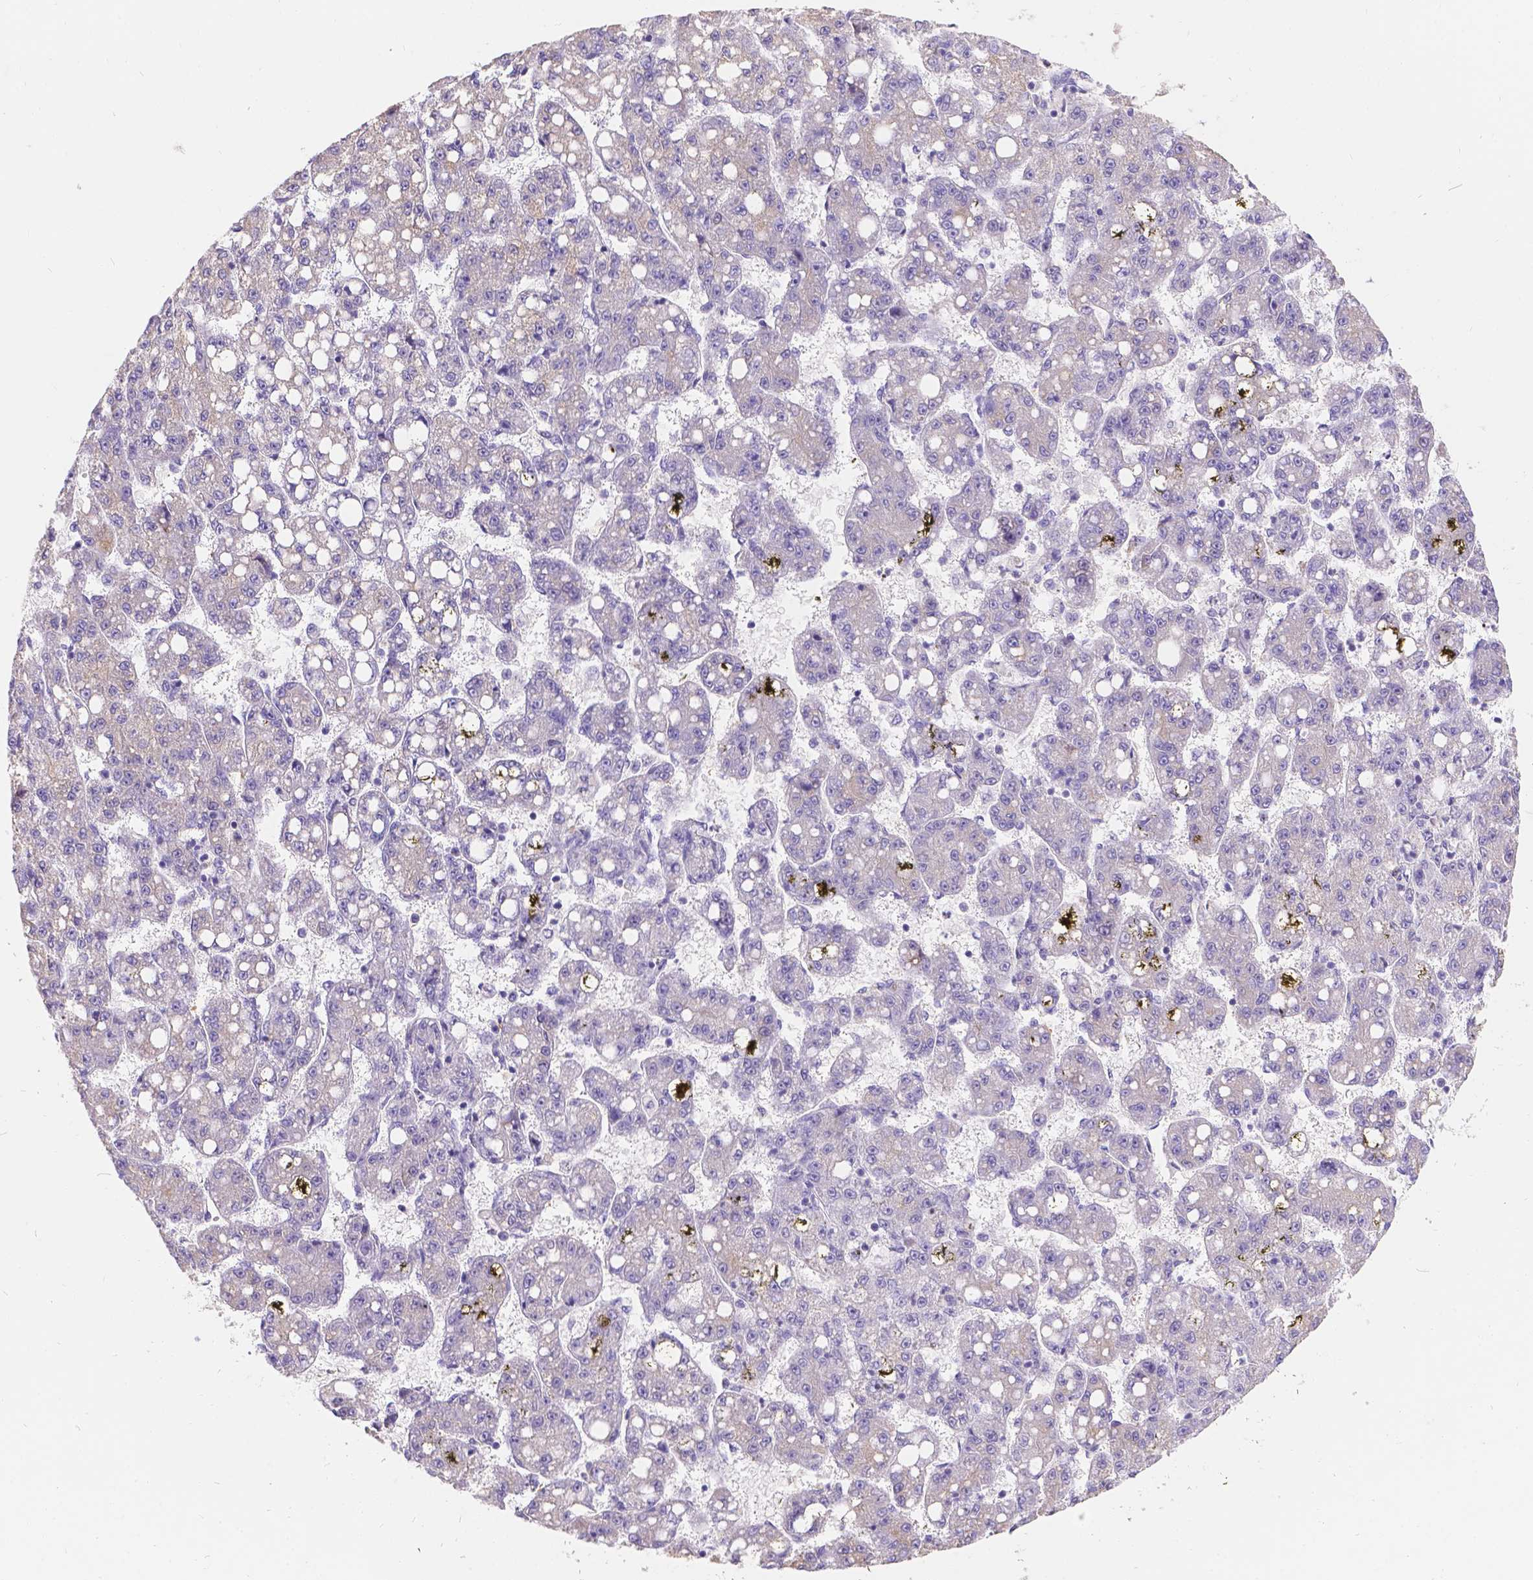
{"staining": {"intensity": "negative", "quantity": "none", "location": "none"}, "tissue": "liver cancer", "cell_type": "Tumor cells", "image_type": "cancer", "snomed": [{"axis": "morphology", "description": "Carcinoma, Hepatocellular, NOS"}, {"axis": "topography", "description": "Liver"}], "caption": "This is an immunohistochemistry photomicrograph of hepatocellular carcinoma (liver). There is no staining in tumor cells.", "gene": "GNRHR", "patient": {"sex": "female", "age": 65}}